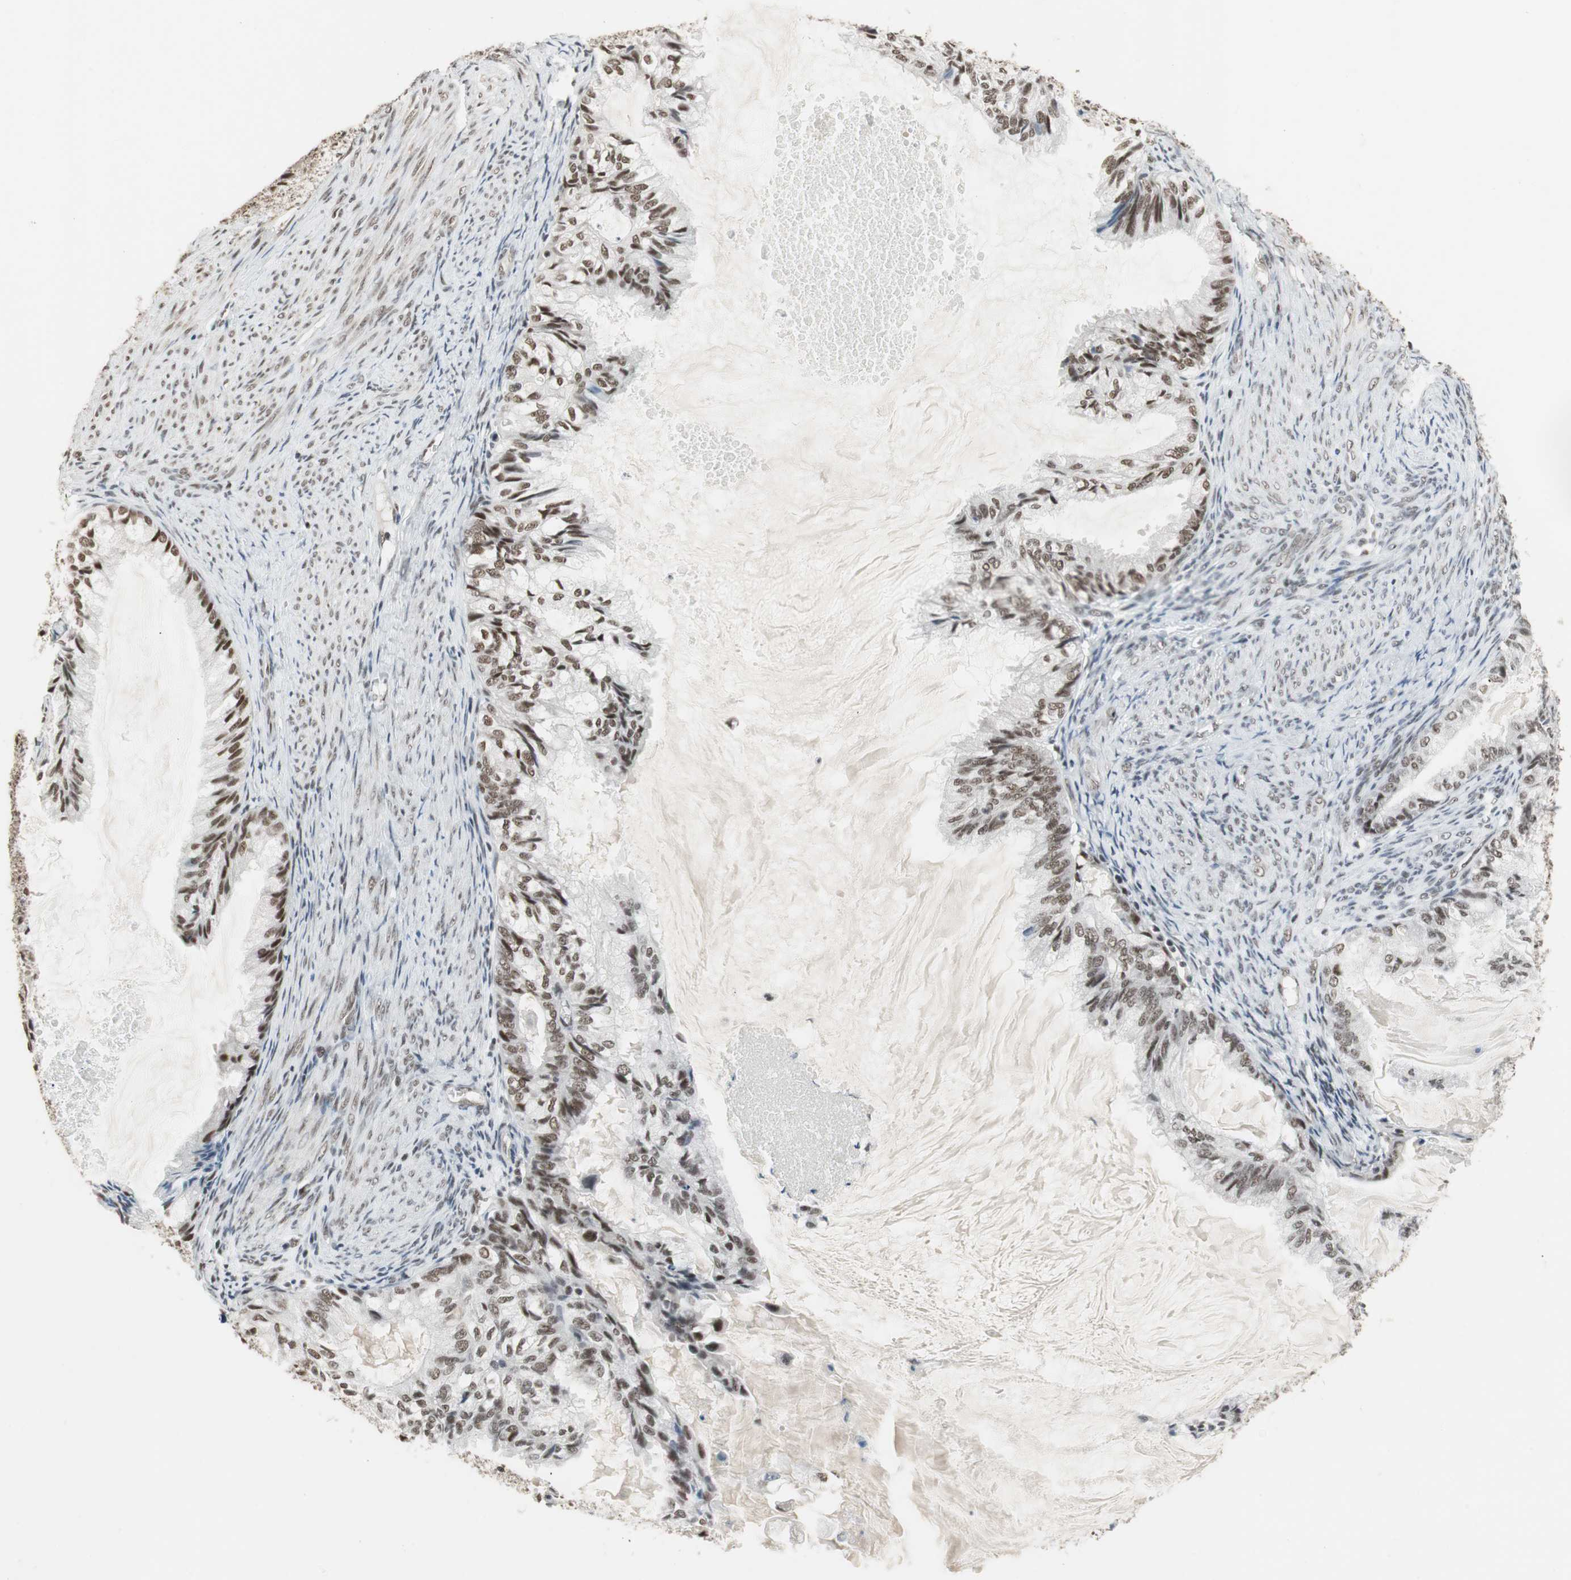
{"staining": {"intensity": "strong", "quantity": ">75%", "location": "nuclear"}, "tissue": "cervical cancer", "cell_type": "Tumor cells", "image_type": "cancer", "snomed": [{"axis": "morphology", "description": "Normal tissue, NOS"}, {"axis": "morphology", "description": "Adenocarcinoma, NOS"}, {"axis": "topography", "description": "Cervix"}, {"axis": "topography", "description": "Endometrium"}], "caption": "High-power microscopy captured an immunohistochemistry image of cervical adenocarcinoma, revealing strong nuclear positivity in approximately >75% of tumor cells. Immunohistochemistry stains the protein in brown and the nuclei are stained blue.", "gene": "RTF1", "patient": {"sex": "female", "age": 86}}